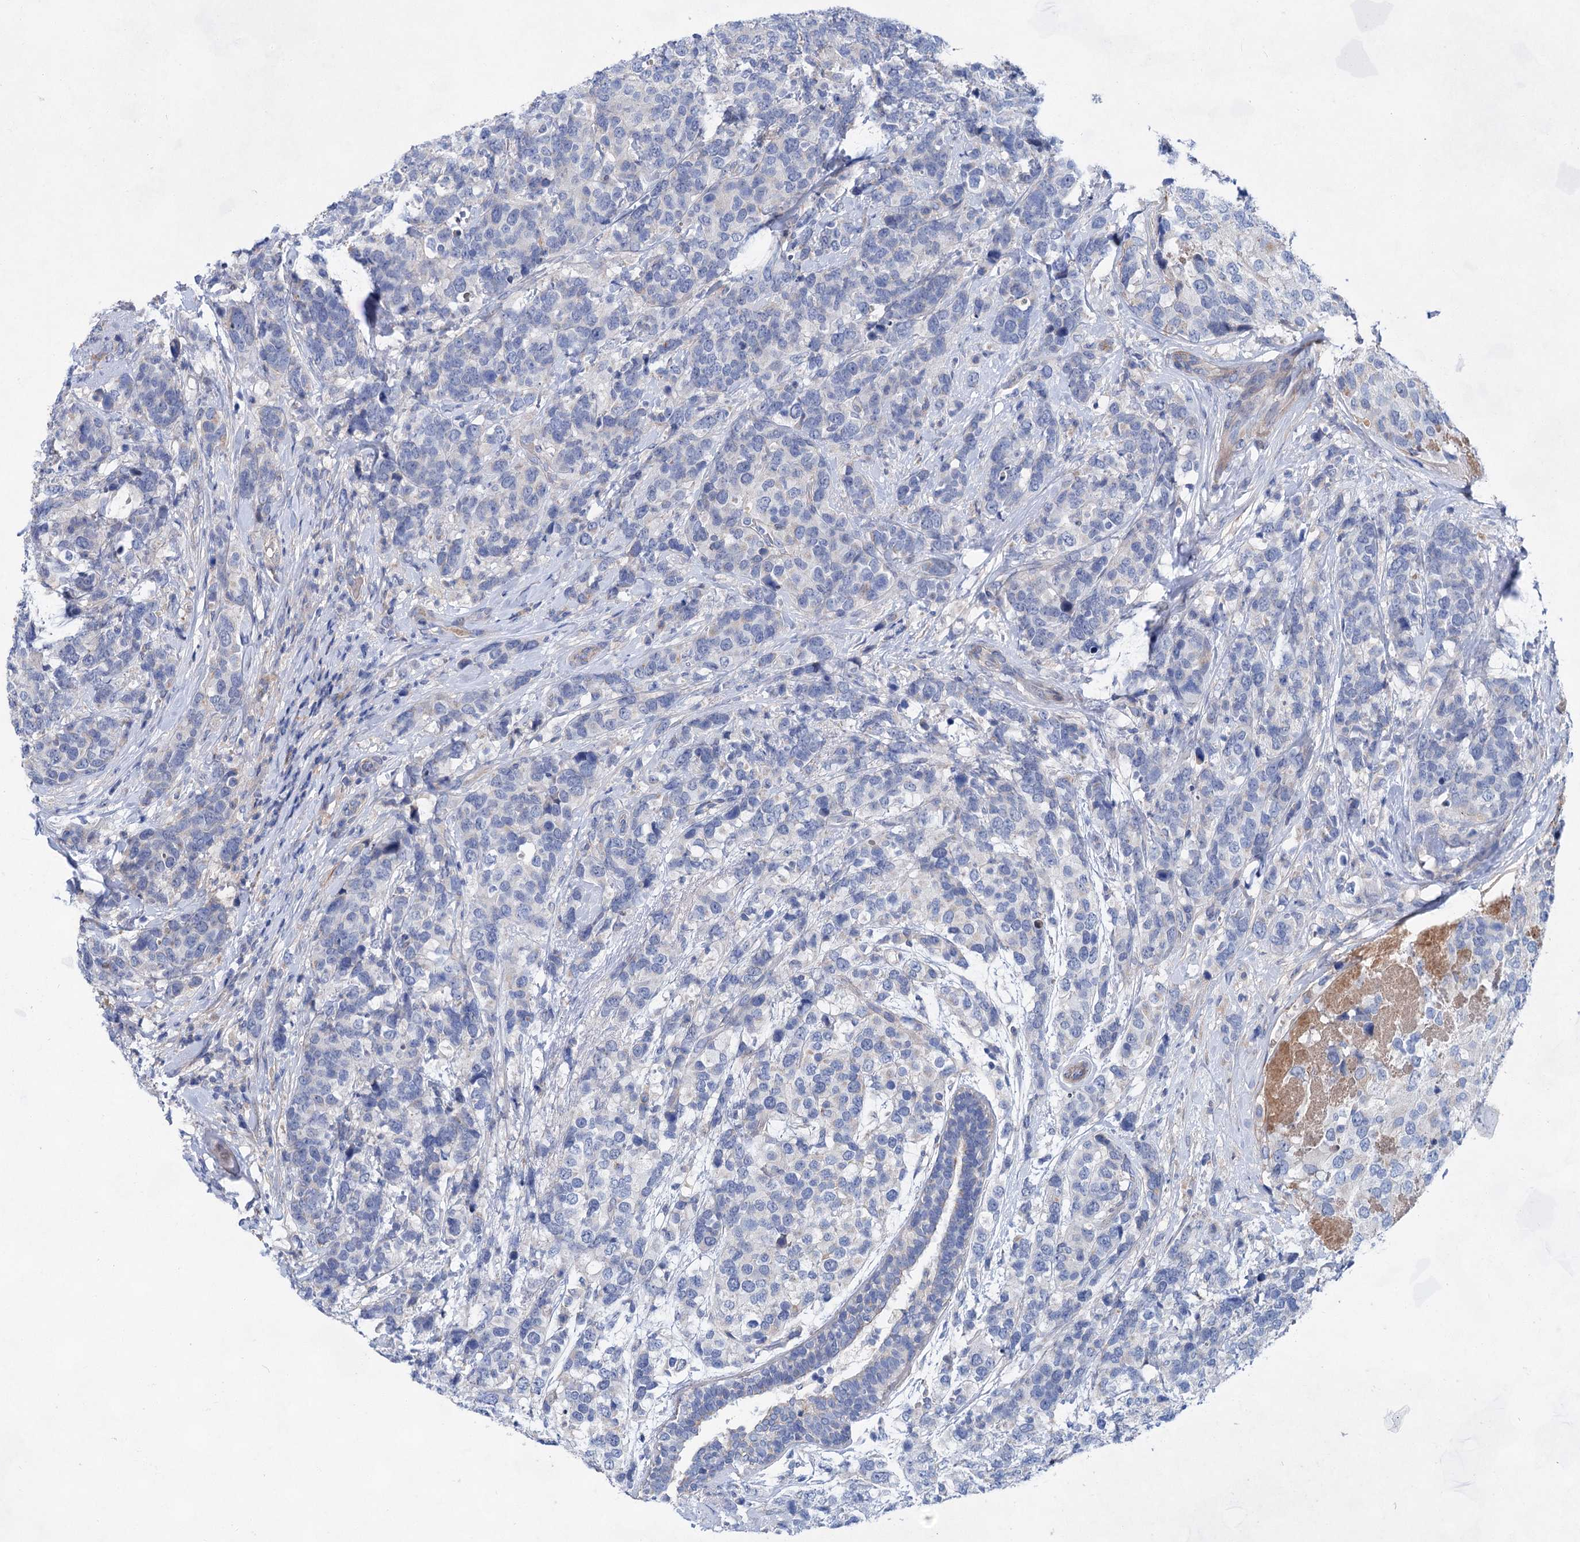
{"staining": {"intensity": "negative", "quantity": "none", "location": "none"}, "tissue": "breast cancer", "cell_type": "Tumor cells", "image_type": "cancer", "snomed": [{"axis": "morphology", "description": "Lobular carcinoma"}, {"axis": "topography", "description": "Breast"}], "caption": "The micrograph displays no staining of tumor cells in breast cancer (lobular carcinoma).", "gene": "GPR155", "patient": {"sex": "female", "age": 59}}